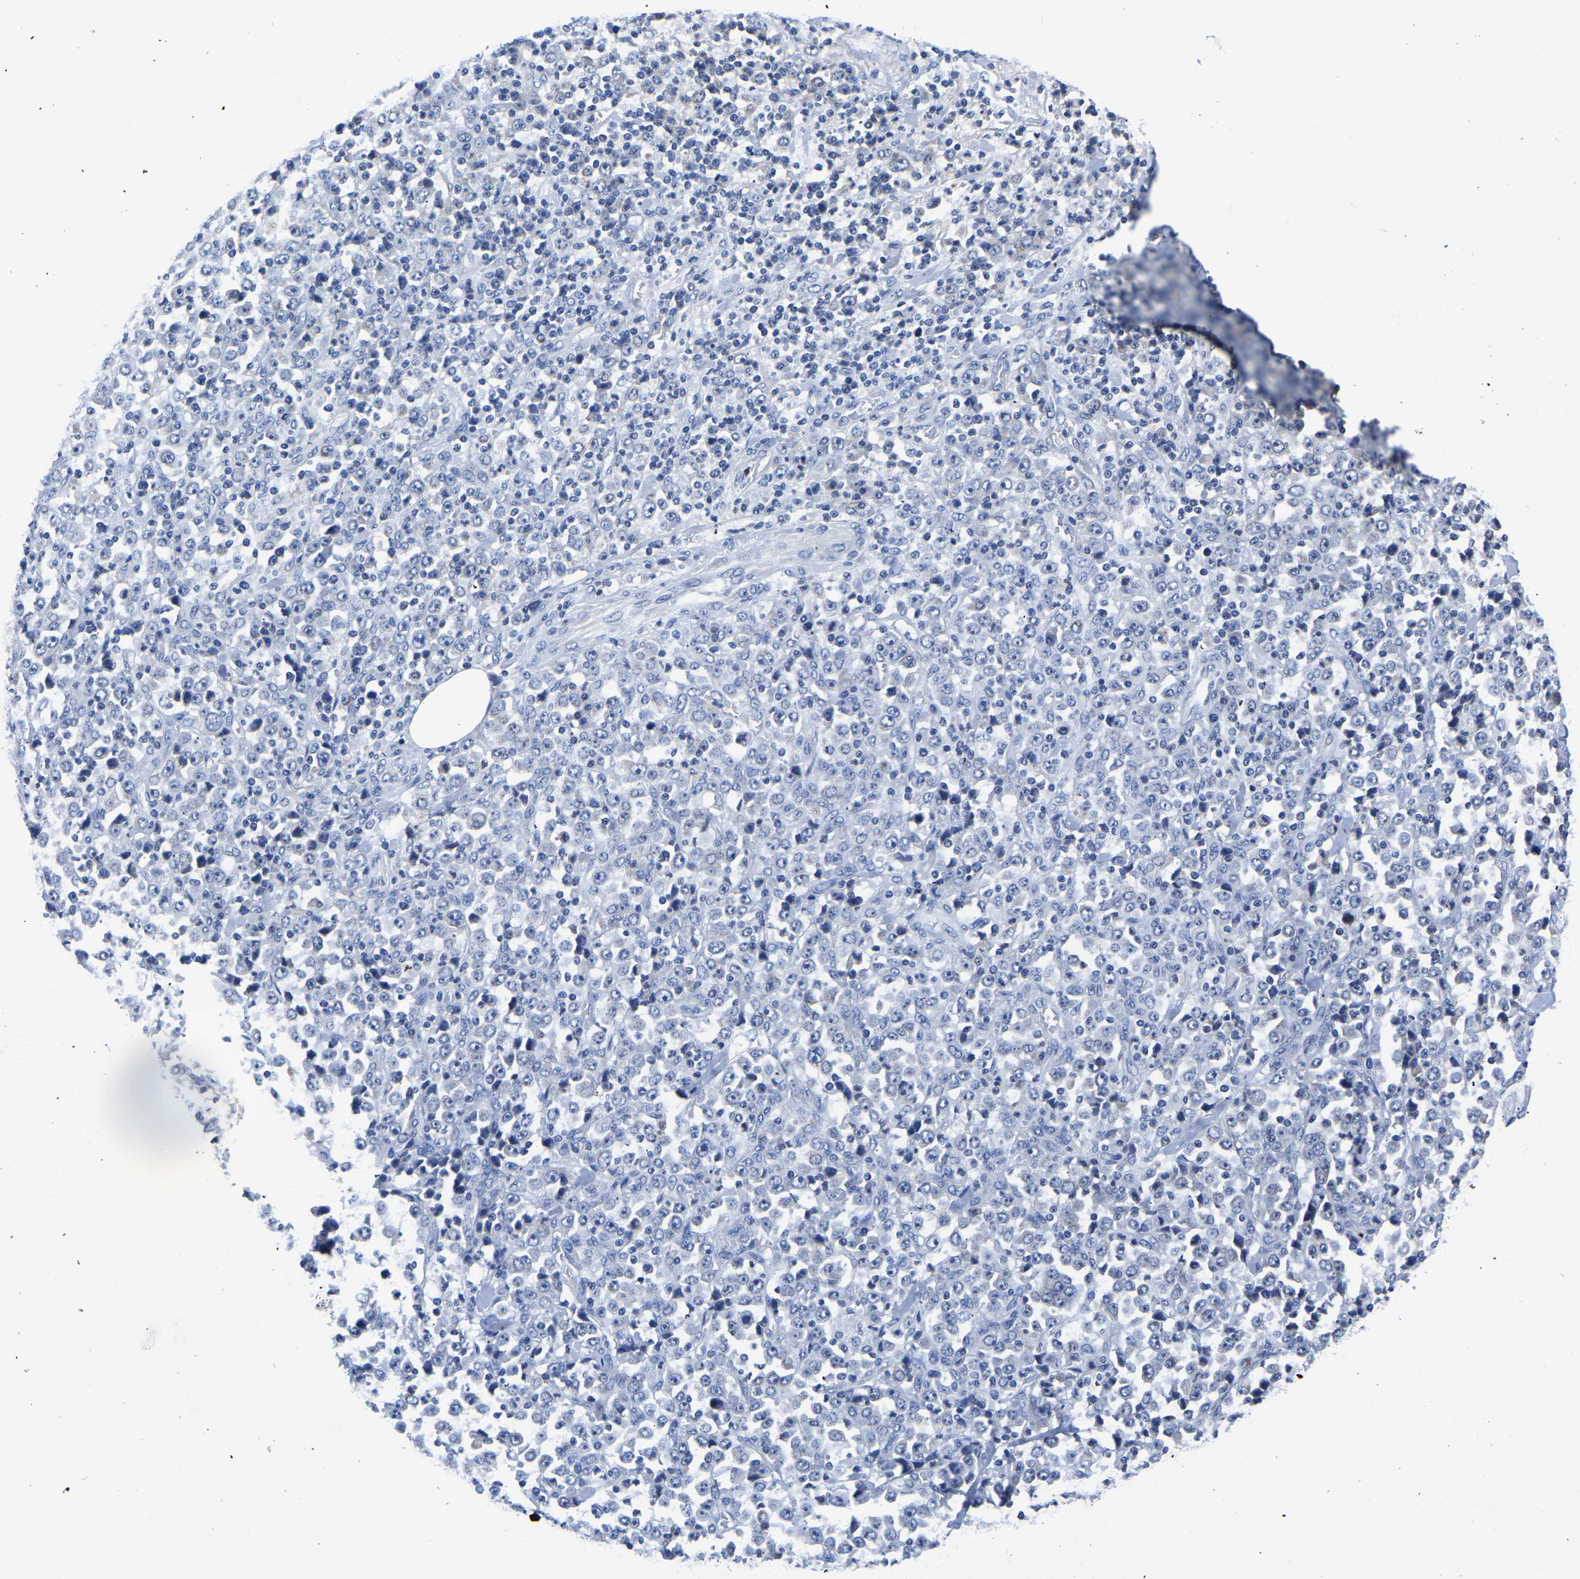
{"staining": {"intensity": "negative", "quantity": "none", "location": "none"}, "tissue": "stomach cancer", "cell_type": "Tumor cells", "image_type": "cancer", "snomed": [{"axis": "morphology", "description": "Normal tissue, NOS"}, {"axis": "morphology", "description": "Adenocarcinoma, NOS"}, {"axis": "topography", "description": "Stomach, upper"}, {"axis": "topography", "description": "Stomach"}], "caption": "Immunohistochemistry photomicrograph of stomach adenocarcinoma stained for a protein (brown), which exhibits no expression in tumor cells.", "gene": "FGD5", "patient": {"sex": "male", "age": 59}}